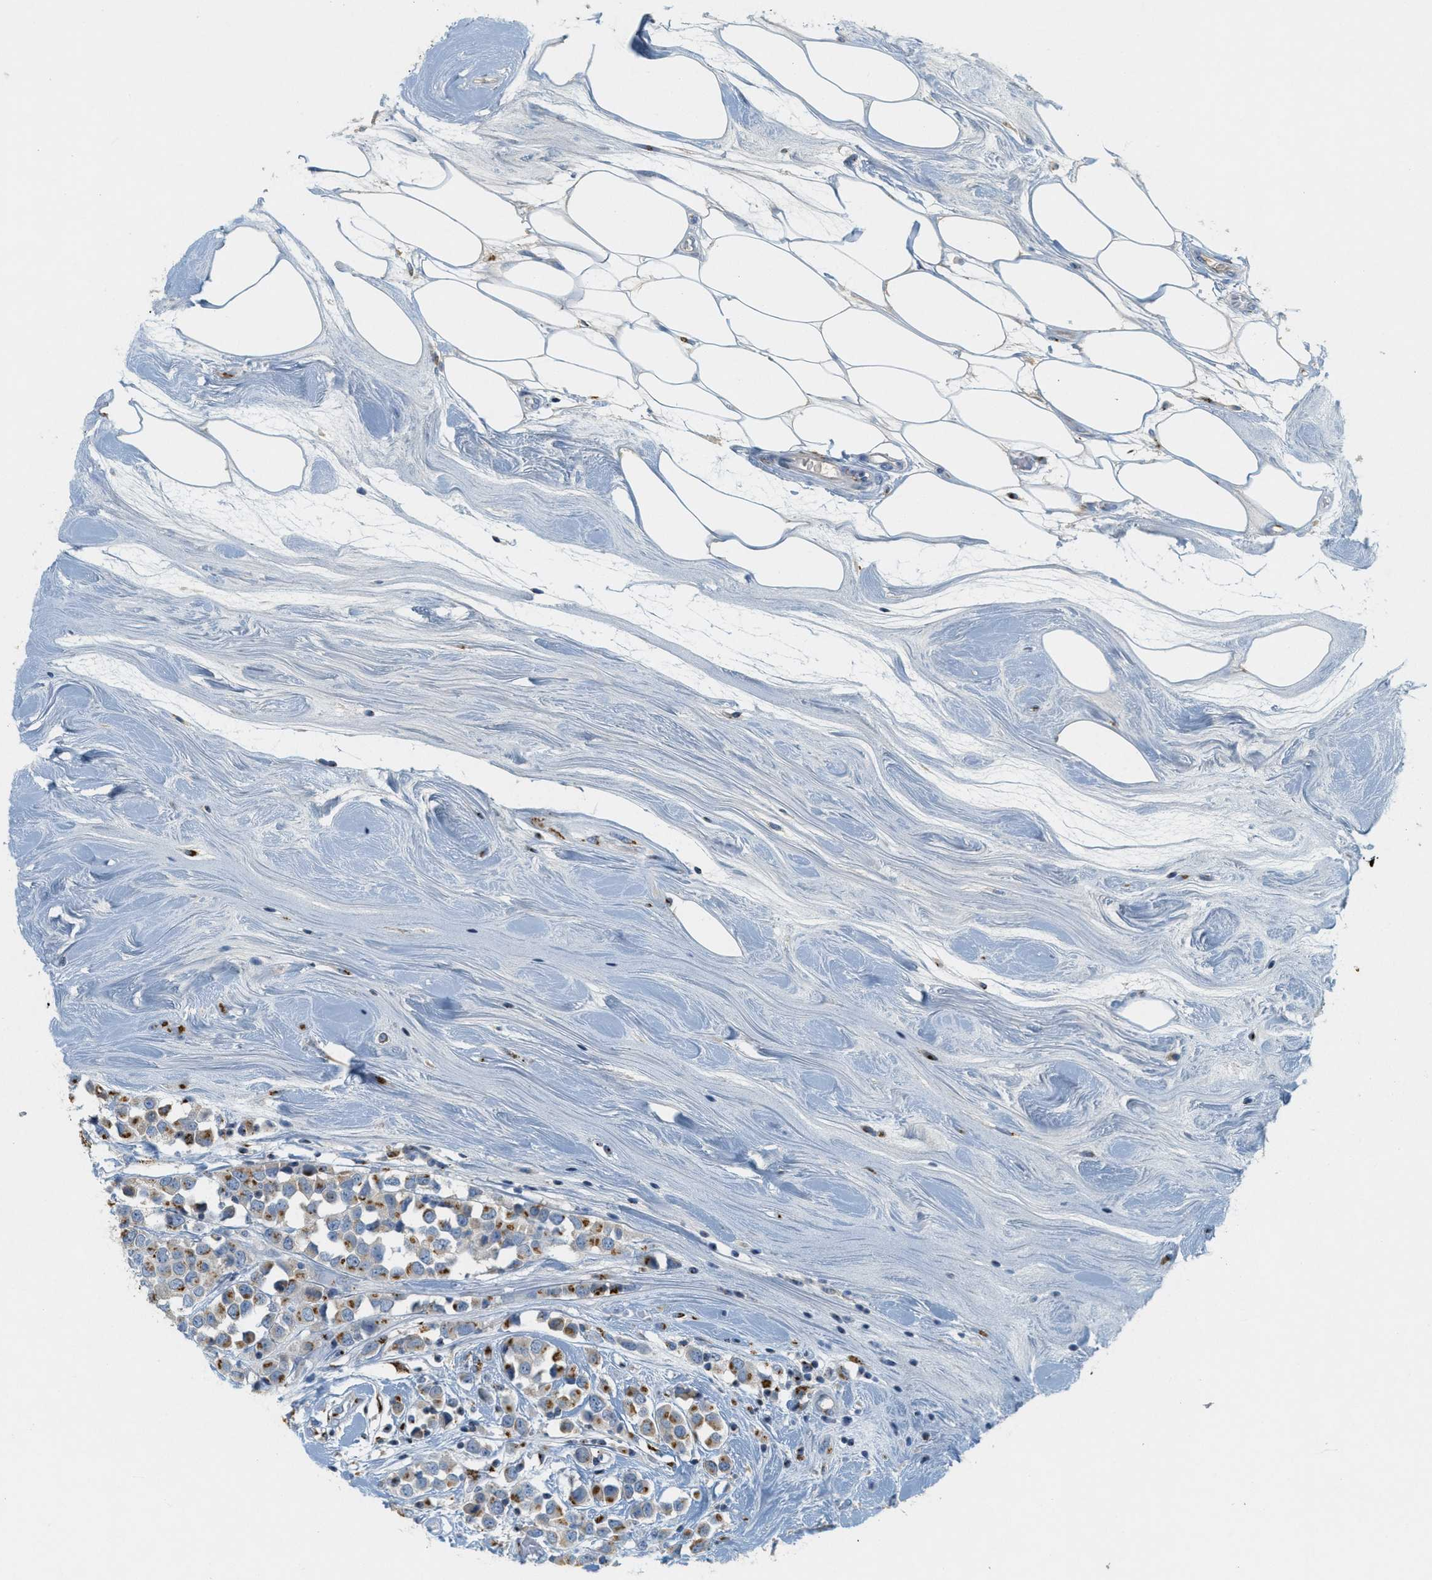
{"staining": {"intensity": "moderate", "quantity": "25%-75%", "location": "cytoplasmic/membranous"}, "tissue": "breast cancer", "cell_type": "Tumor cells", "image_type": "cancer", "snomed": [{"axis": "morphology", "description": "Duct carcinoma"}, {"axis": "topography", "description": "Breast"}], "caption": "Immunohistochemical staining of human breast invasive ductal carcinoma reveals moderate cytoplasmic/membranous protein staining in approximately 25%-75% of tumor cells.", "gene": "ENTPD4", "patient": {"sex": "female", "age": 61}}